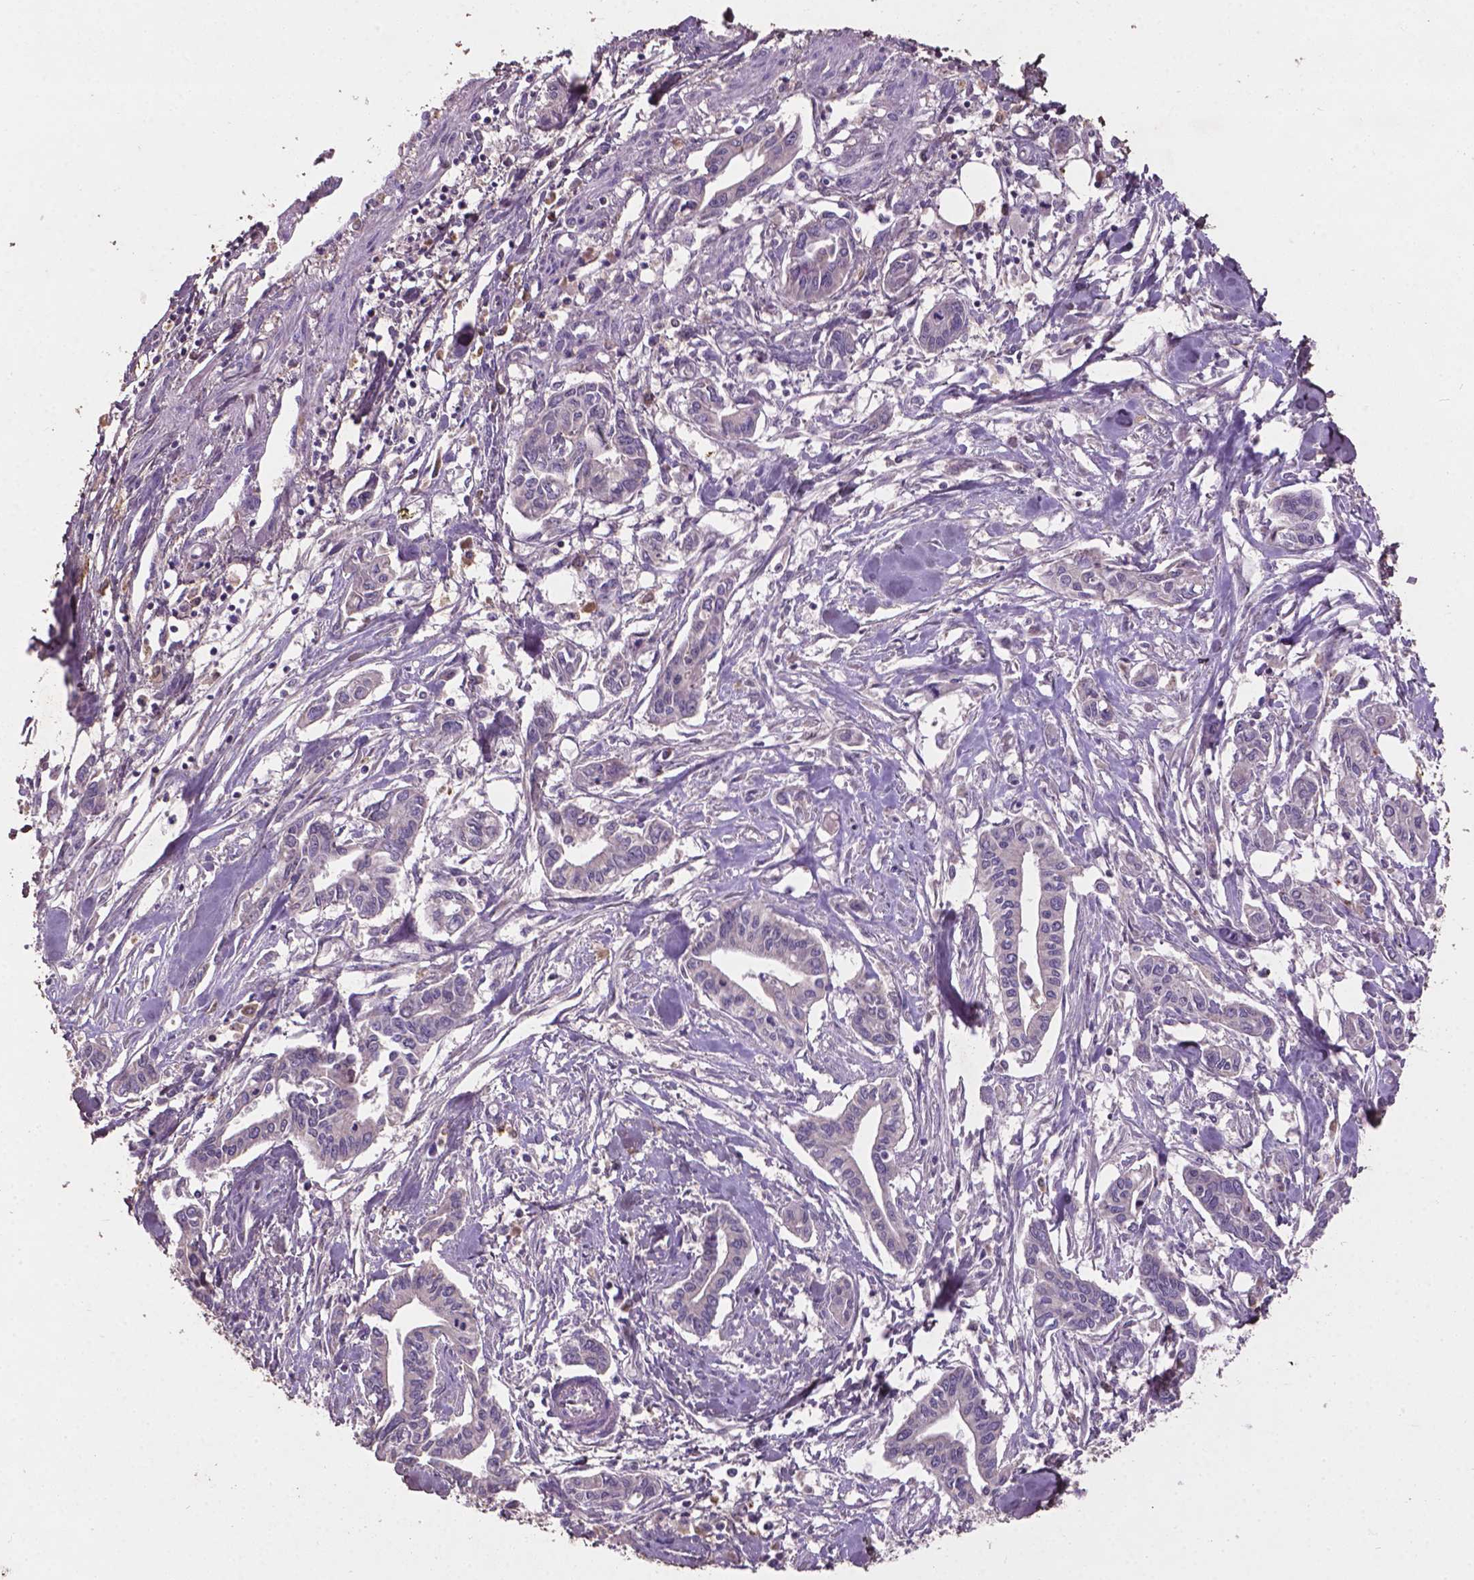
{"staining": {"intensity": "negative", "quantity": "none", "location": "none"}, "tissue": "pancreatic cancer", "cell_type": "Tumor cells", "image_type": "cancer", "snomed": [{"axis": "morphology", "description": "Adenocarcinoma, NOS"}, {"axis": "topography", "description": "Pancreas"}], "caption": "IHC image of neoplastic tissue: pancreatic cancer (adenocarcinoma) stained with DAB reveals no significant protein staining in tumor cells.", "gene": "SOX17", "patient": {"sex": "male", "age": 60}}